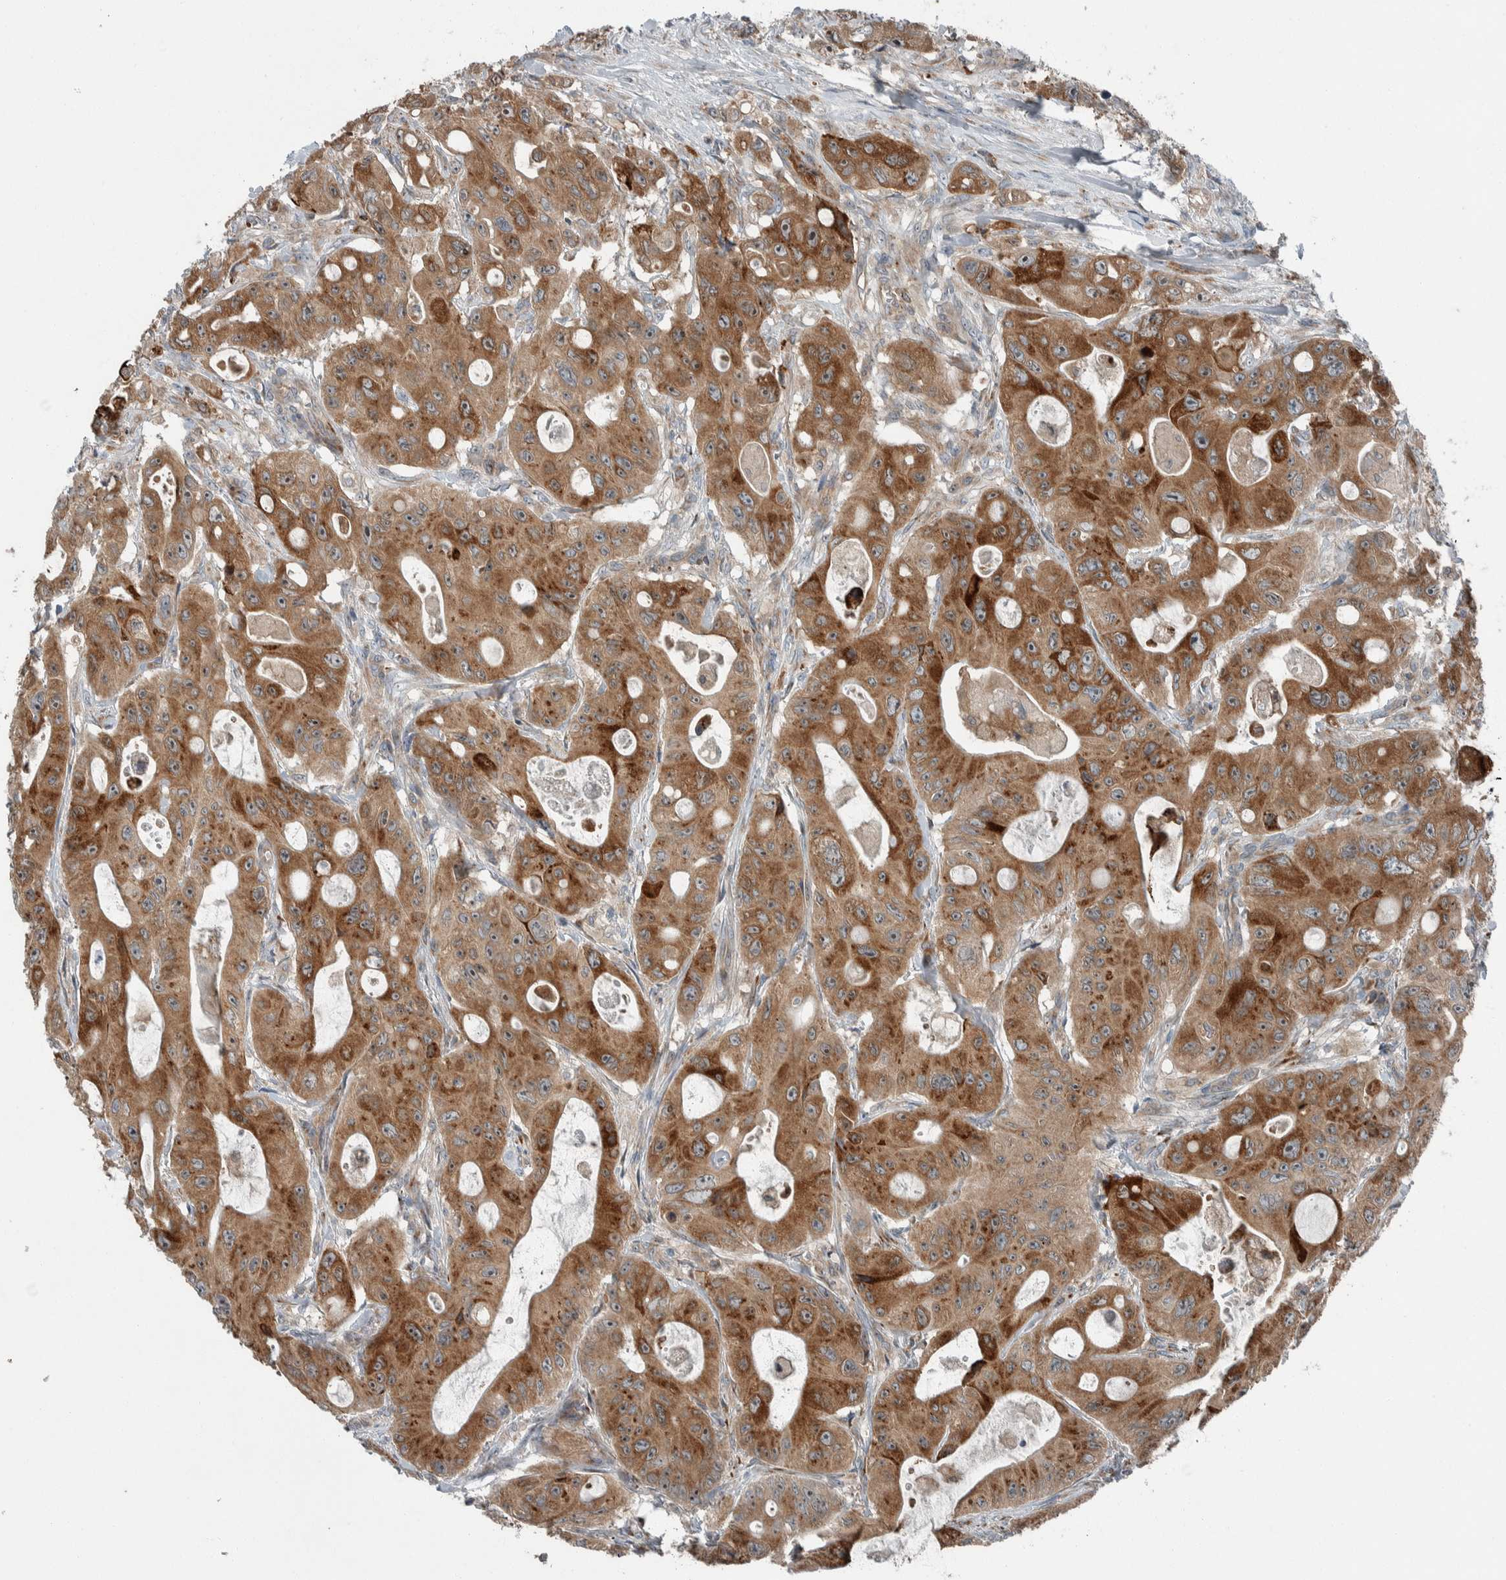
{"staining": {"intensity": "strong", "quantity": ">75%", "location": "cytoplasmic/membranous"}, "tissue": "colorectal cancer", "cell_type": "Tumor cells", "image_type": "cancer", "snomed": [{"axis": "morphology", "description": "Adenocarcinoma, NOS"}, {"axis": "topography", "description": "Colon"}], "caption": "The histopathology image reveals staining of colorectal adenocarcinoma, revealing strong cytoplasmic/membranous protein positivity (brown color) within tumor cells.", "gene": "USP25", "patient": {"sex": "female", "age": 46}}